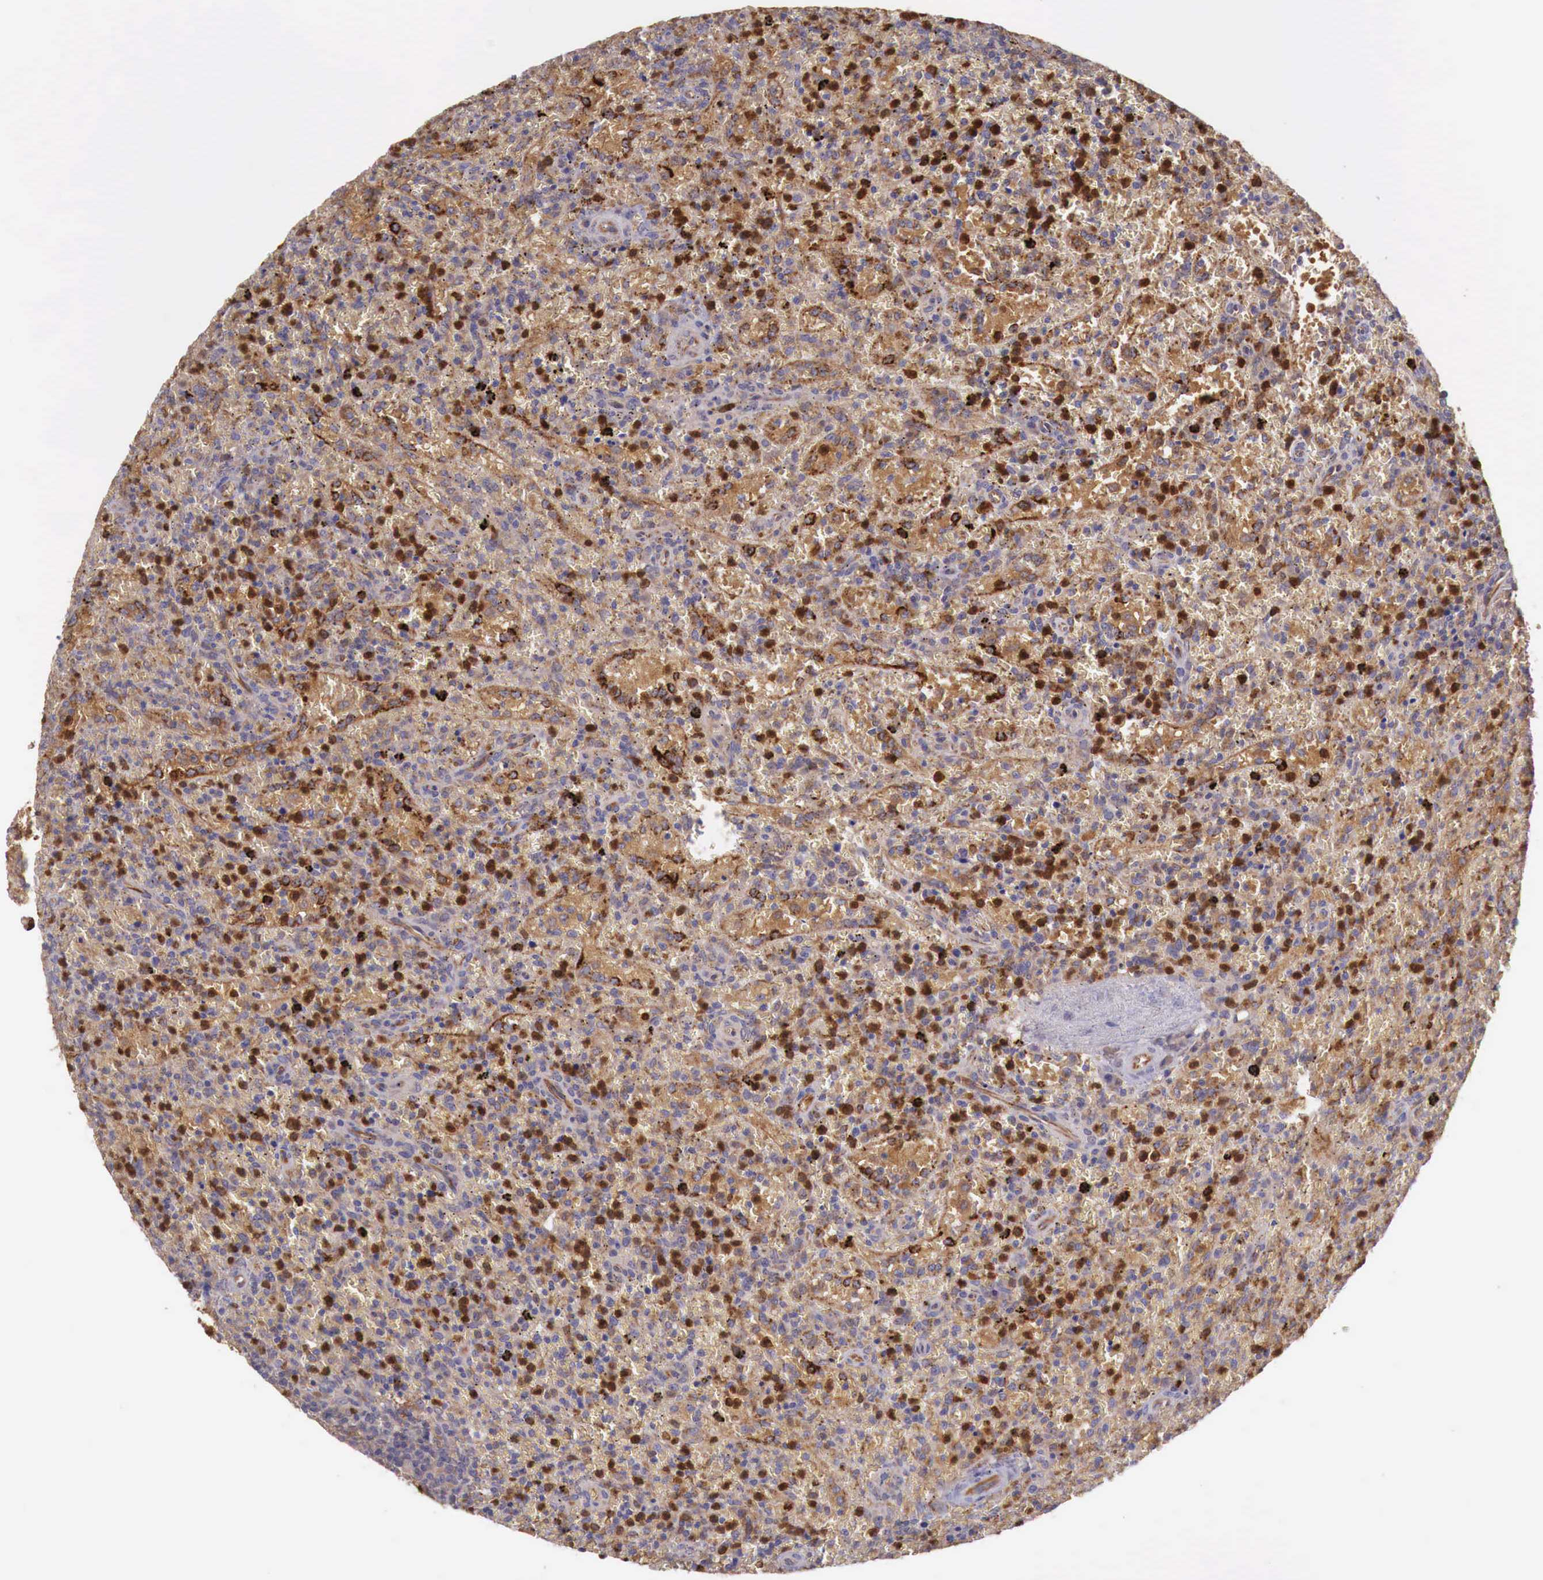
{"staining": {"intensity": "moderate", "quantity": "25%-75%", "location": "cytoplasmic/membranous"}, "tissue": "lymphoma", "cell_type": "Tumor cells", "image_type": "cancer", "snomed": [{"axis": "morphology", "description": "Malignant lymphoma, non-Hodgkin's type, High grade"}, {"axis": "topography", "description": "Spleen"}, {"axis": "topography", "description": "Lymph node"}], "caption": "Moderate cytoplasmic/membranous protein expression is present in about 25%-75% of tumor cells in lymphoma. (IHC, brightfield microscopy, high magnification).", "gene": "GAB2", "patient": {"sex": "female", "age": 70}}